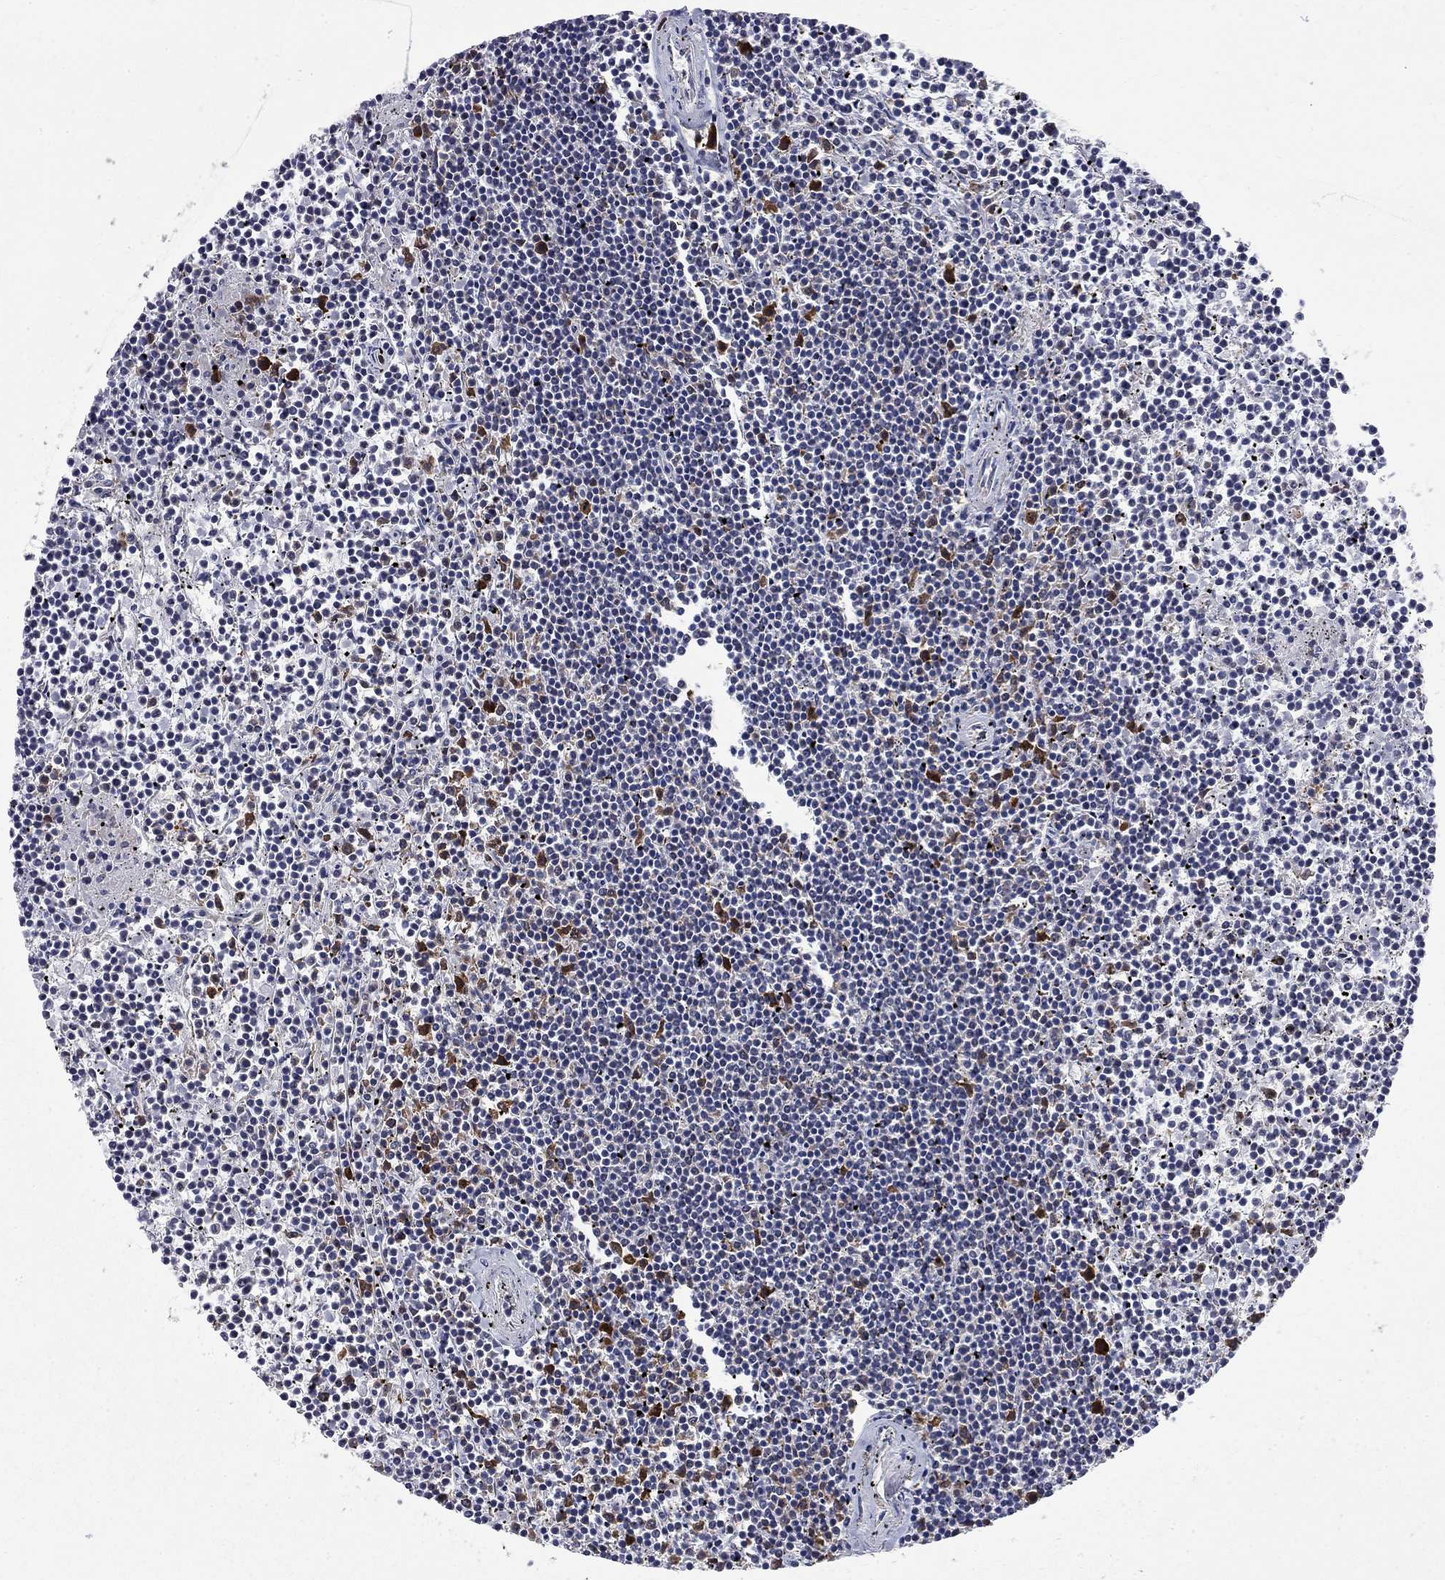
{"staining": {"intensity": "negative", "quantity": "none", "location": "none"}, "tissue": "lymphoma", "cell_type": "Tumor cells", "image_type": "cancer", "snomed": [{"axis": "morphology", "description": "Malignant lymphoma, non-Hodgkin's type, Low grade"}, {"axis": "topography", "description": "Spleen"}], "caption": "Tumor cells show no significant staining in malignant lymphoma, non-Hodgkin's type (low-grade).", "gene": "GALNT8", "patient": {"sex": "female", "age": 19}}